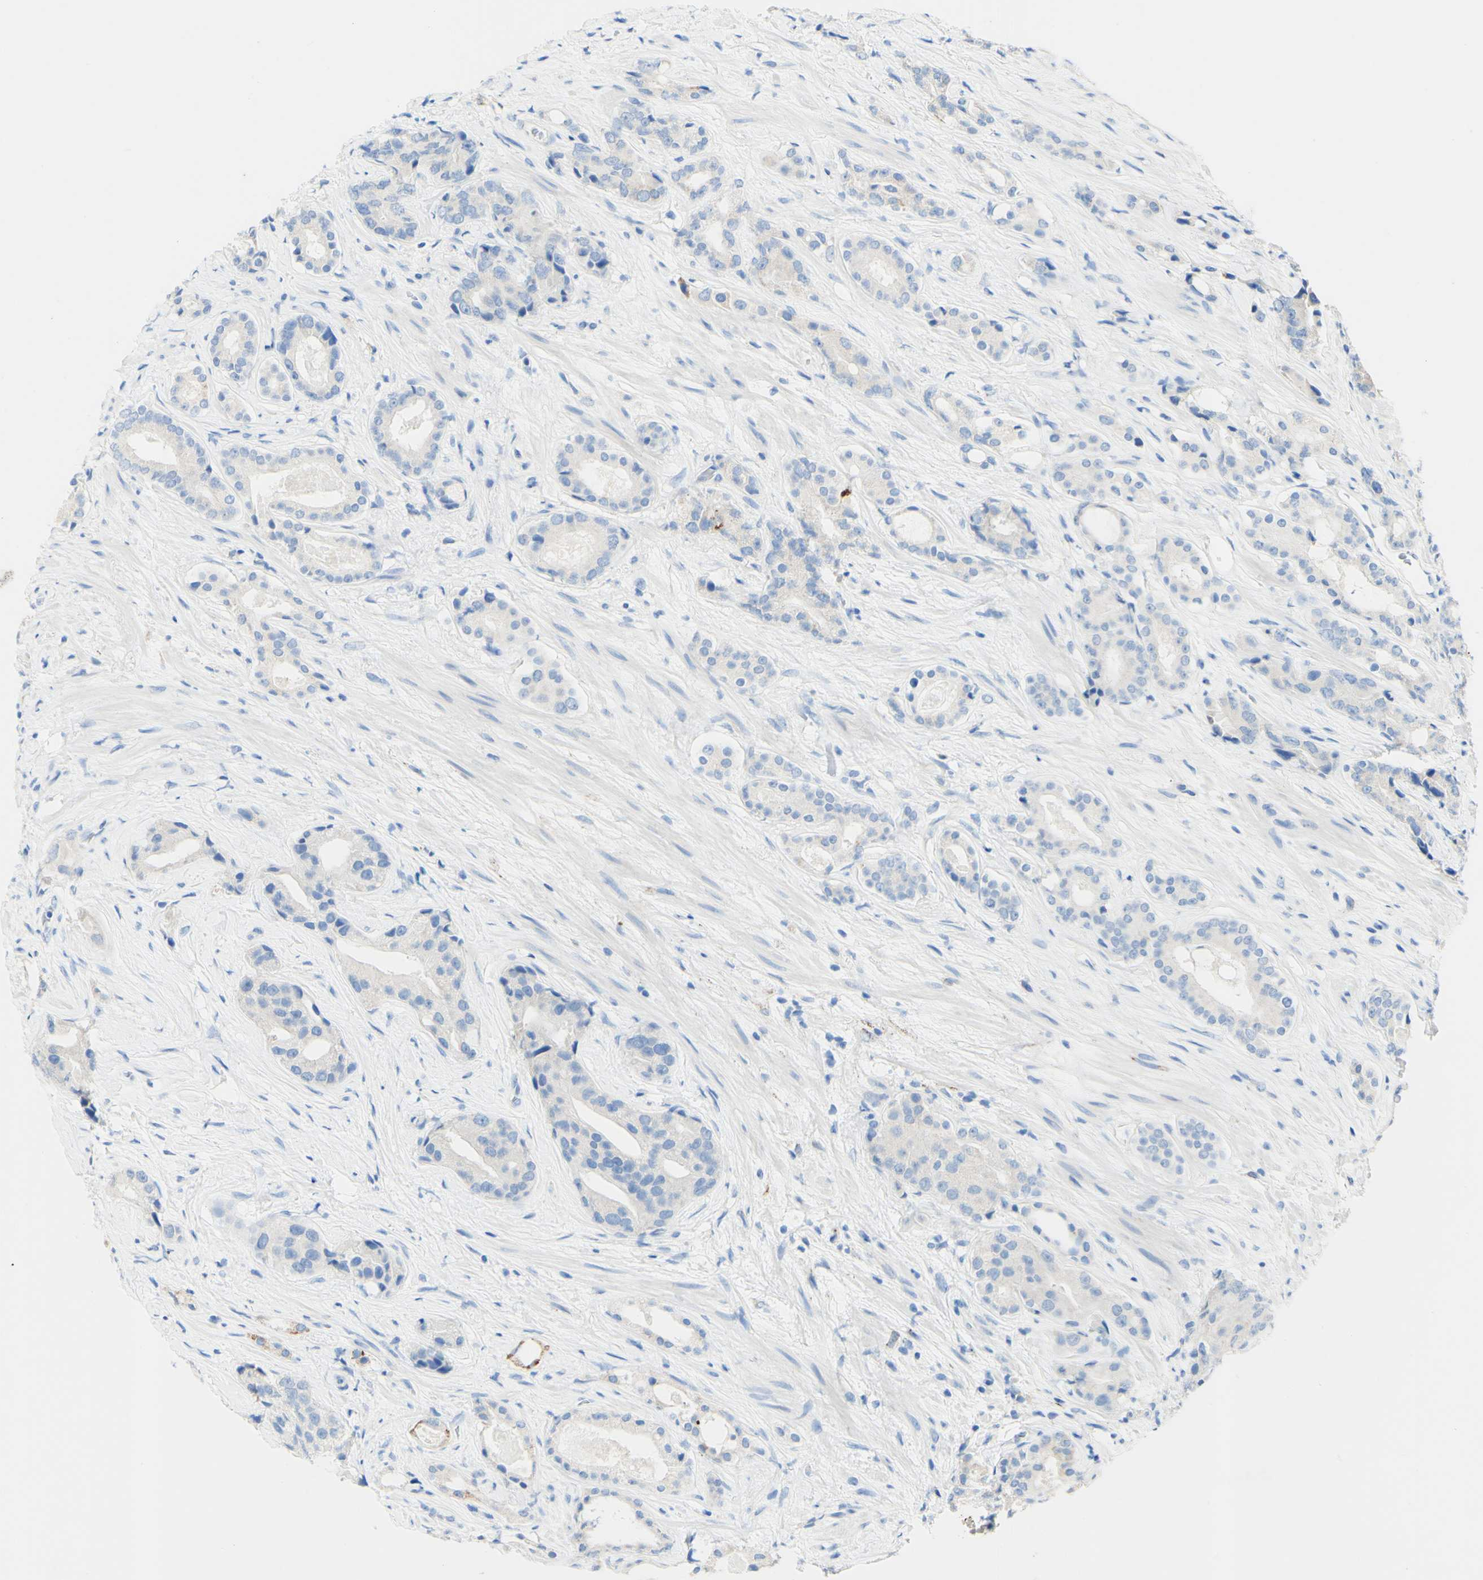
{"staining": {"intensity": "negative", "quantity": "none", "location": "none"}, "tissue": "prostate cancer", "cell_type": "Tumor cells", "image_type": "cancer", "snomed": [{"axis": "morphology", "description": "Adenocarcinoma, High grade"}, {"axis": "topography", "description": "Prostate"}], "caption": "High magnification brightfield microscopy of prostate cancer (adenocarcinoma (high-grade)) stained with DAB (brown) and counterstained with hematoxylin (blue): tumor cells show no significant staining. The staining was performed using DAB to visualize the protein expression in brown, while the nuclei were stained in blue with hematoxylin (Magnification: 20x).", "gene": "FGF4", "patient": {"sex": "male", "age": 71}}